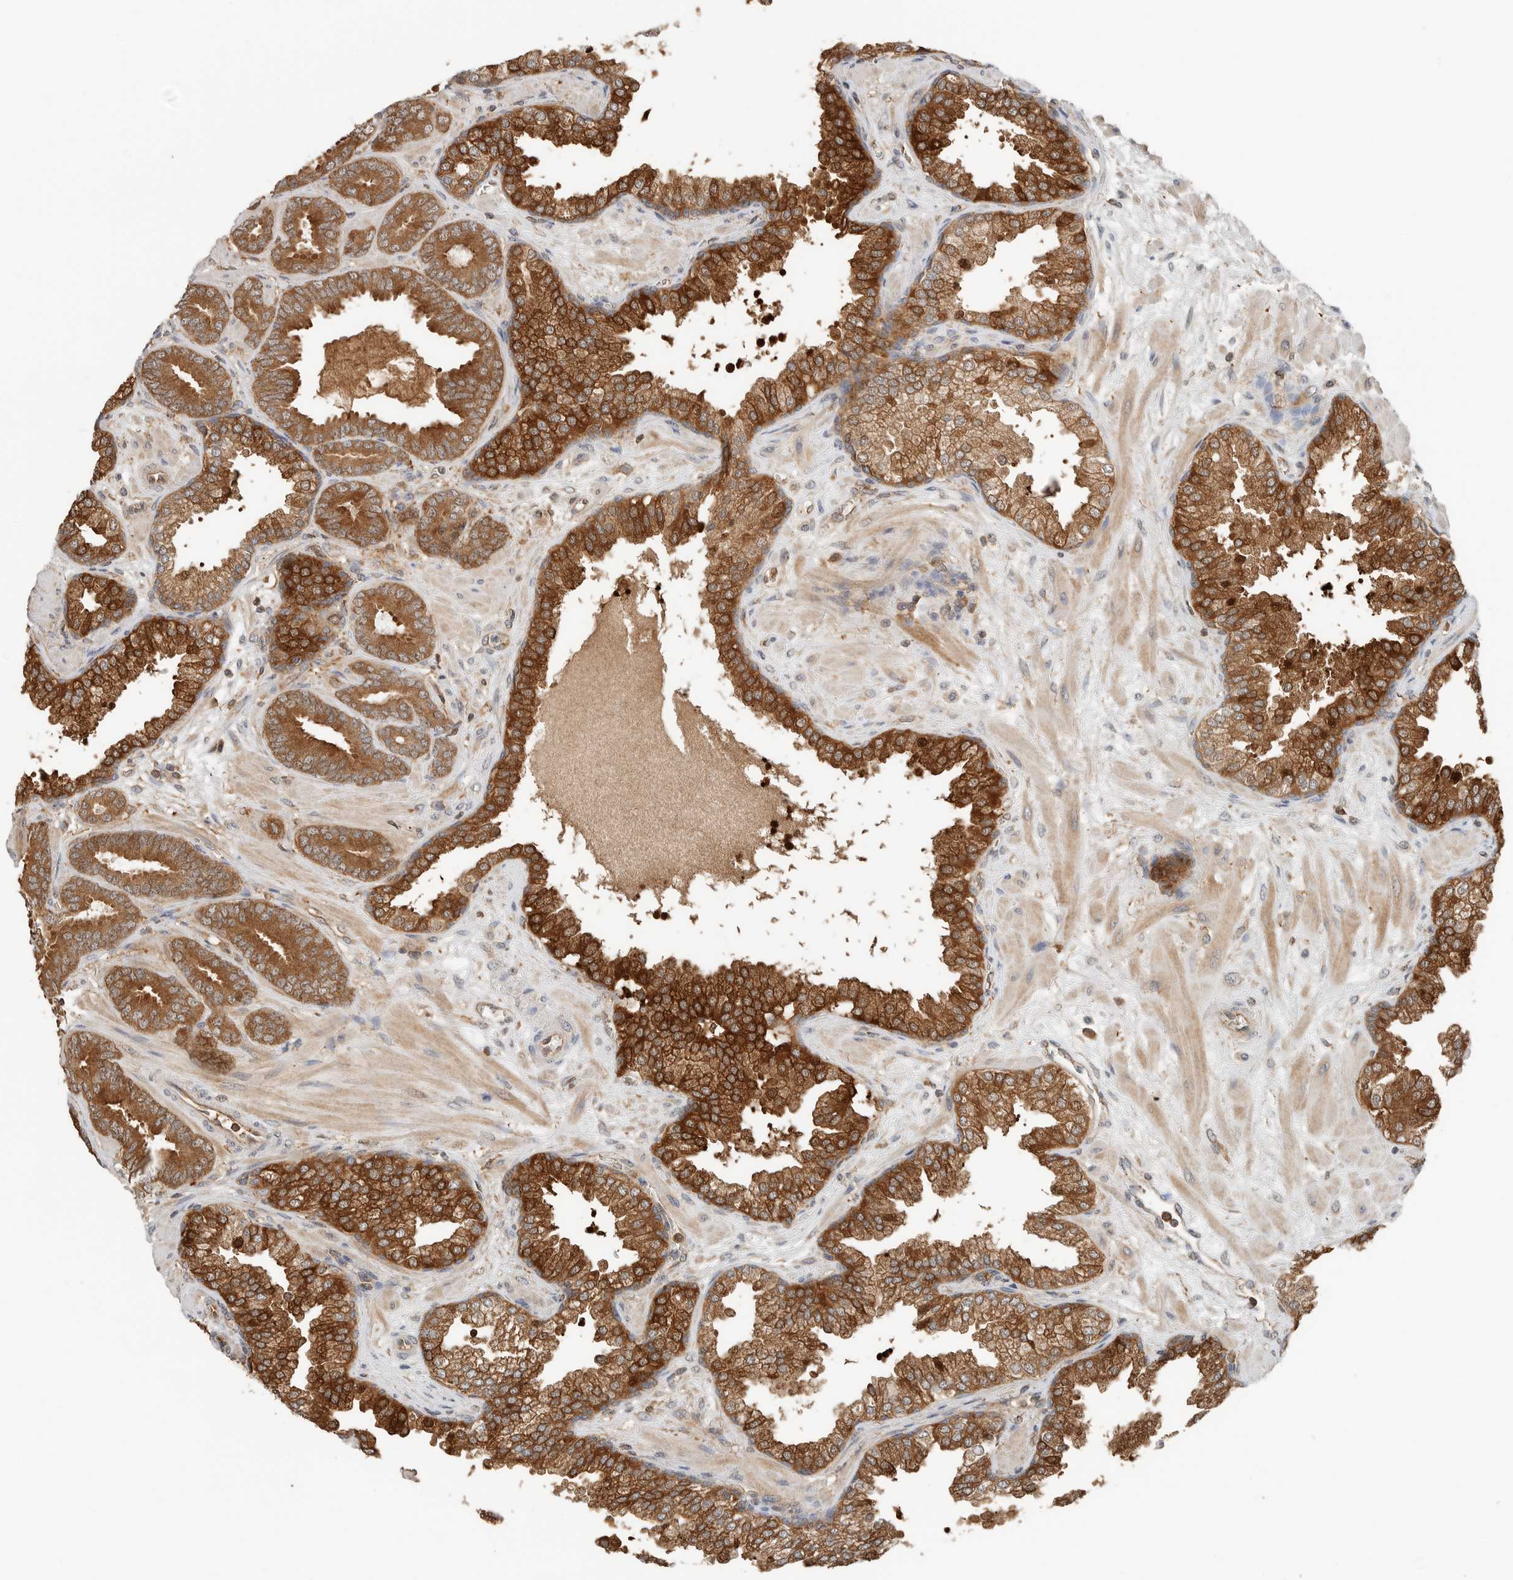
{"staining": {"intensity": "moderate", "quantity": ">75%", "location": "cytoplasmic/membranous"}, "tissue": "prostate cancer", "cell_type": "Tumor cells", "image_type": "cancer", "snomed": [{"axis": "morphology", "description": "Adenocarcinoma, Low grade"}, {"axis": "topography", "description": "Prostate"}], "caption": "This micrograph exhibits IHC staining of adenocarcinoma (low-grade) (prostate), with medium moderate cytoplasmic/membranous positivity in approximately >75% of tumor cells.", "gene": "XPNPEP1", "patient": {"sex": "male", "age": 62}}